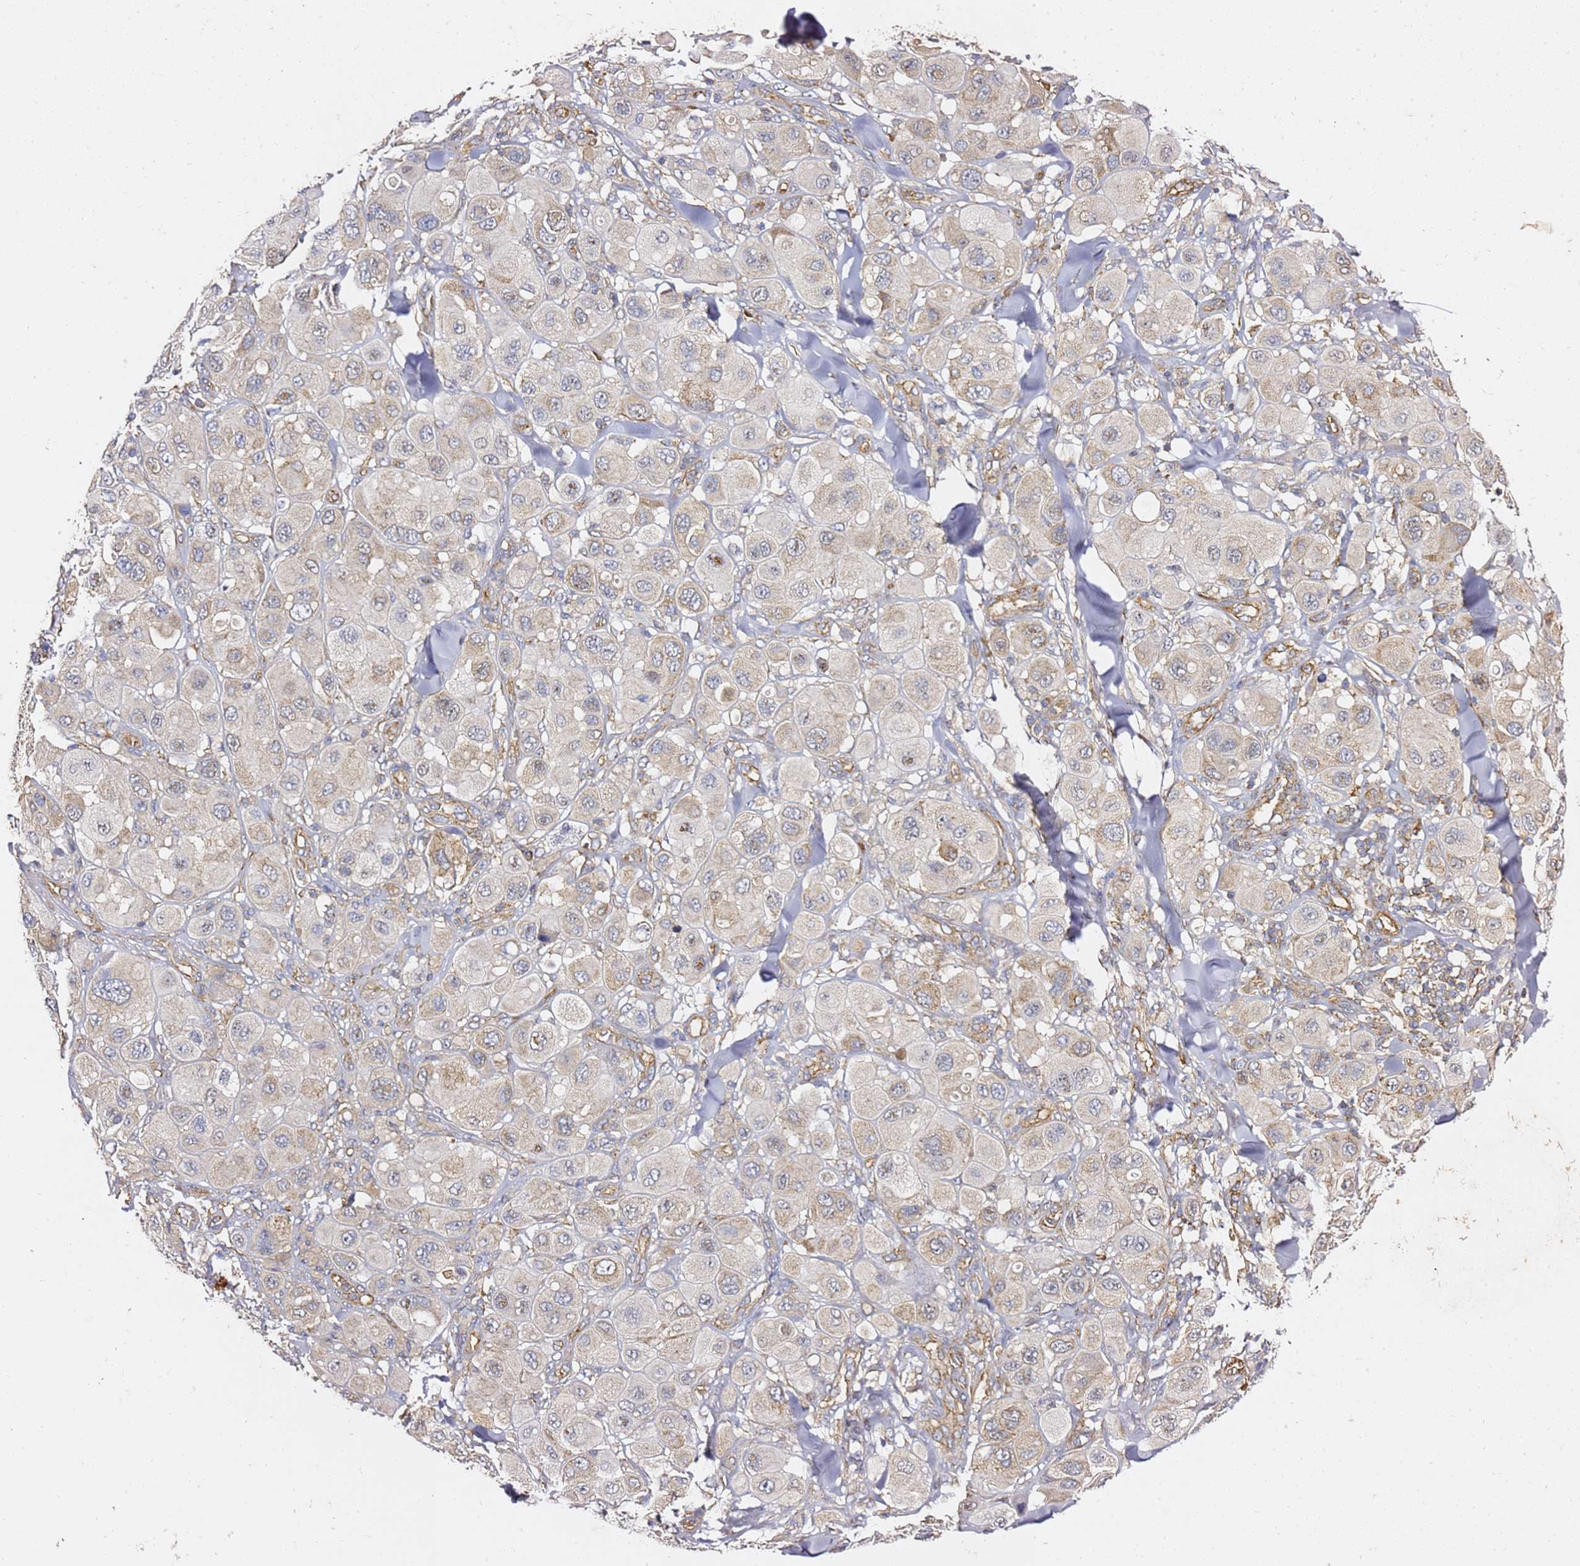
{"staining": {"intensity": "weak", "quantity": "<25%", "location": "cytoplasmic/membranous"}, "tissue": "melanoma", "cell_type": "Tumor cells", "image_type": "cancer", "snomed": [{"axis": "morphology", "description": "Malignant melanoma, Metastatic site"}, {"axis": "topography", "description": "Skin"}], "caption": "This is a image of immunohistochemistry (IHC) staining of melanoma, which shows no staining in tumor cells.", "gene": "TPST1", "patient": {"sex": "male", "age": 41}}